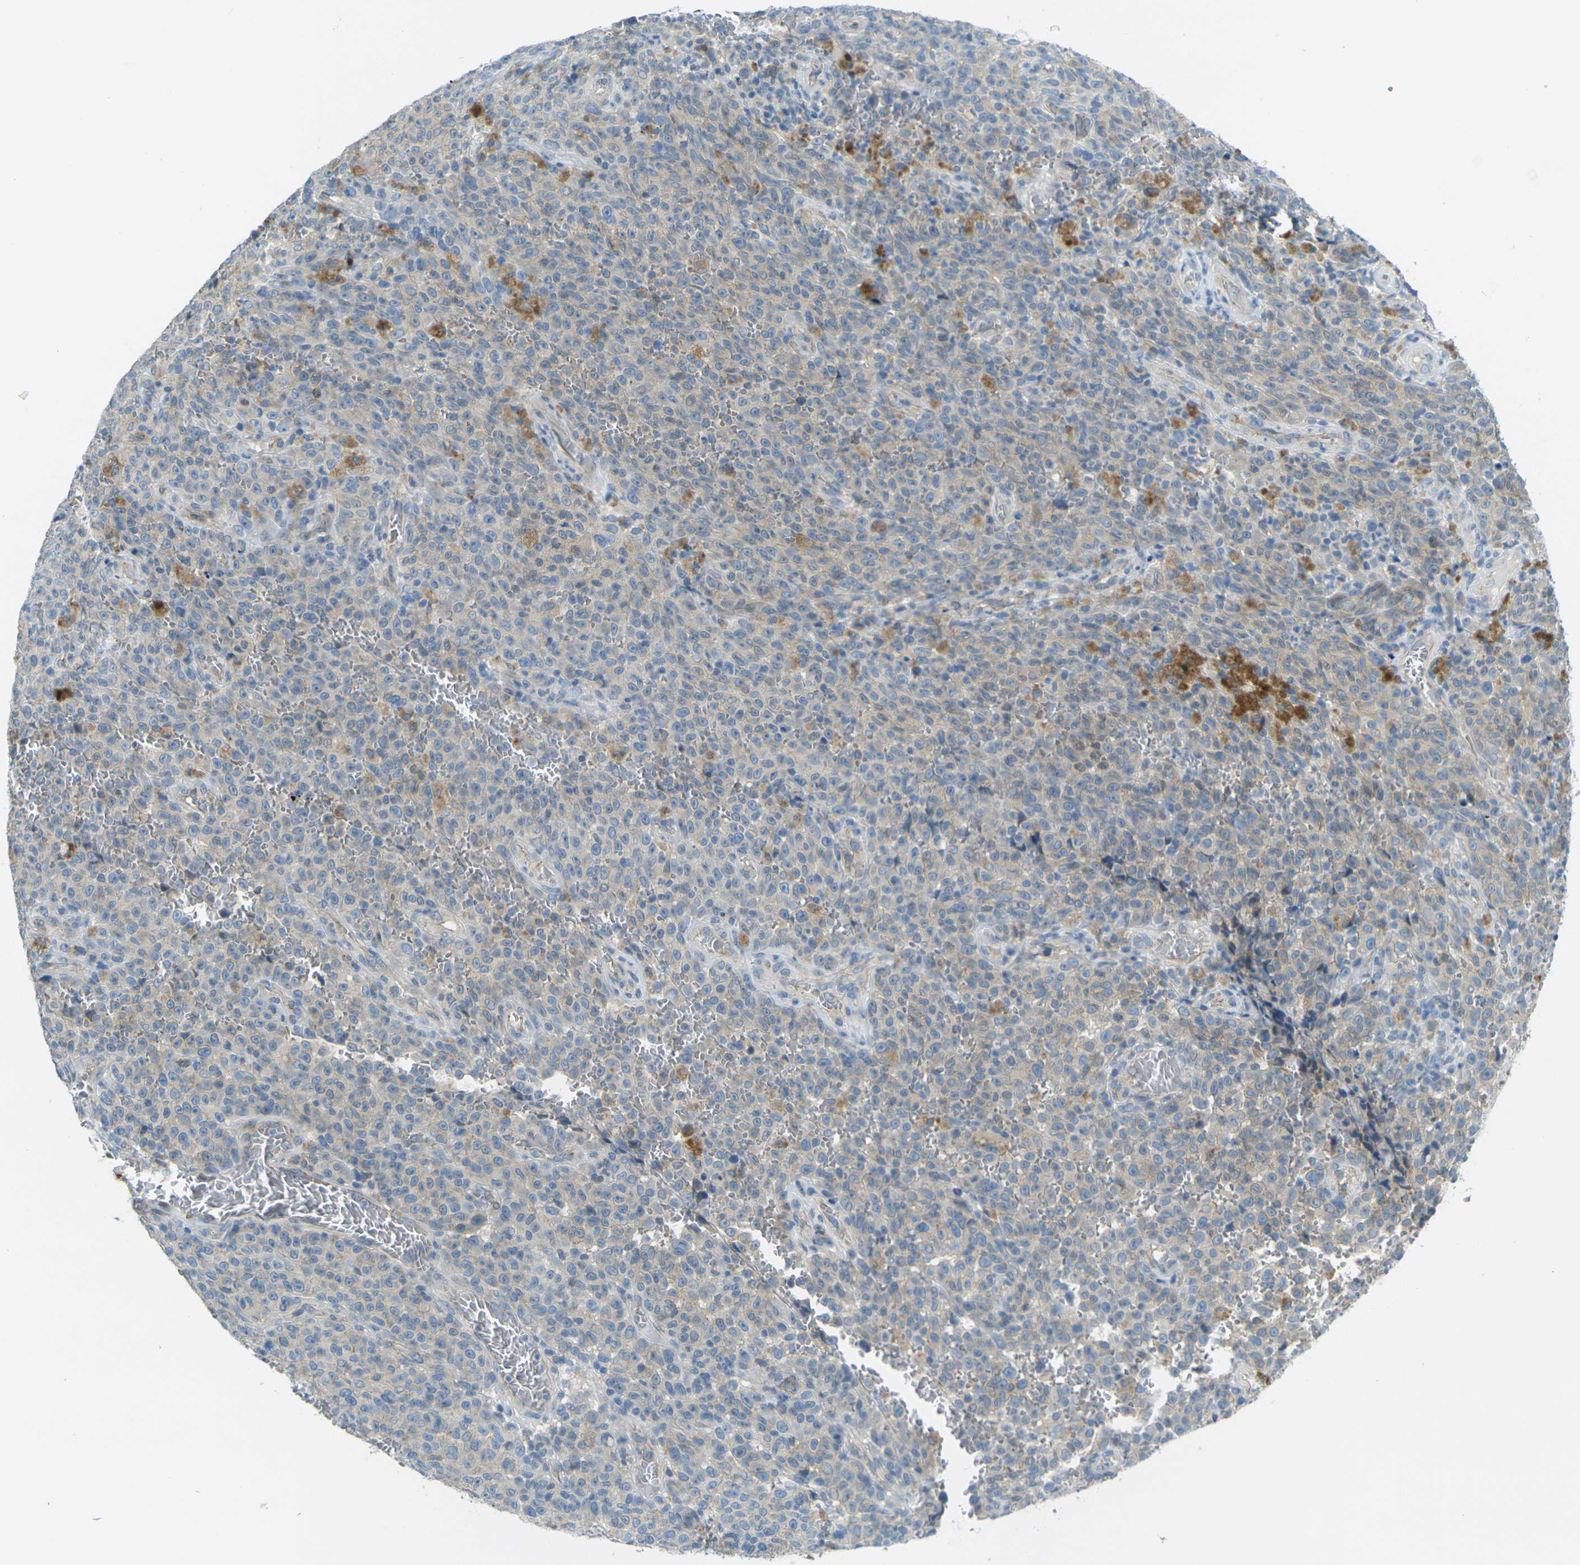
{"staining": {"intensity": "weak", "quantity": "<25%", "location": "cytoplasmic/membranous"}, "tissue": "melanoma", "cell_type": "Tumor cells", "image_type": "cancer", "snomed": [{"axis": "morphology", "description": "Malignant melanoma, NOS"}, {"axis": "topography", "description": "Skin"}], "caption": "The micrograph shows no significant expression in tumor cells of melanoma.", "gene": "RHBDD1", "patient": {"sex": "female", "age": 82}}